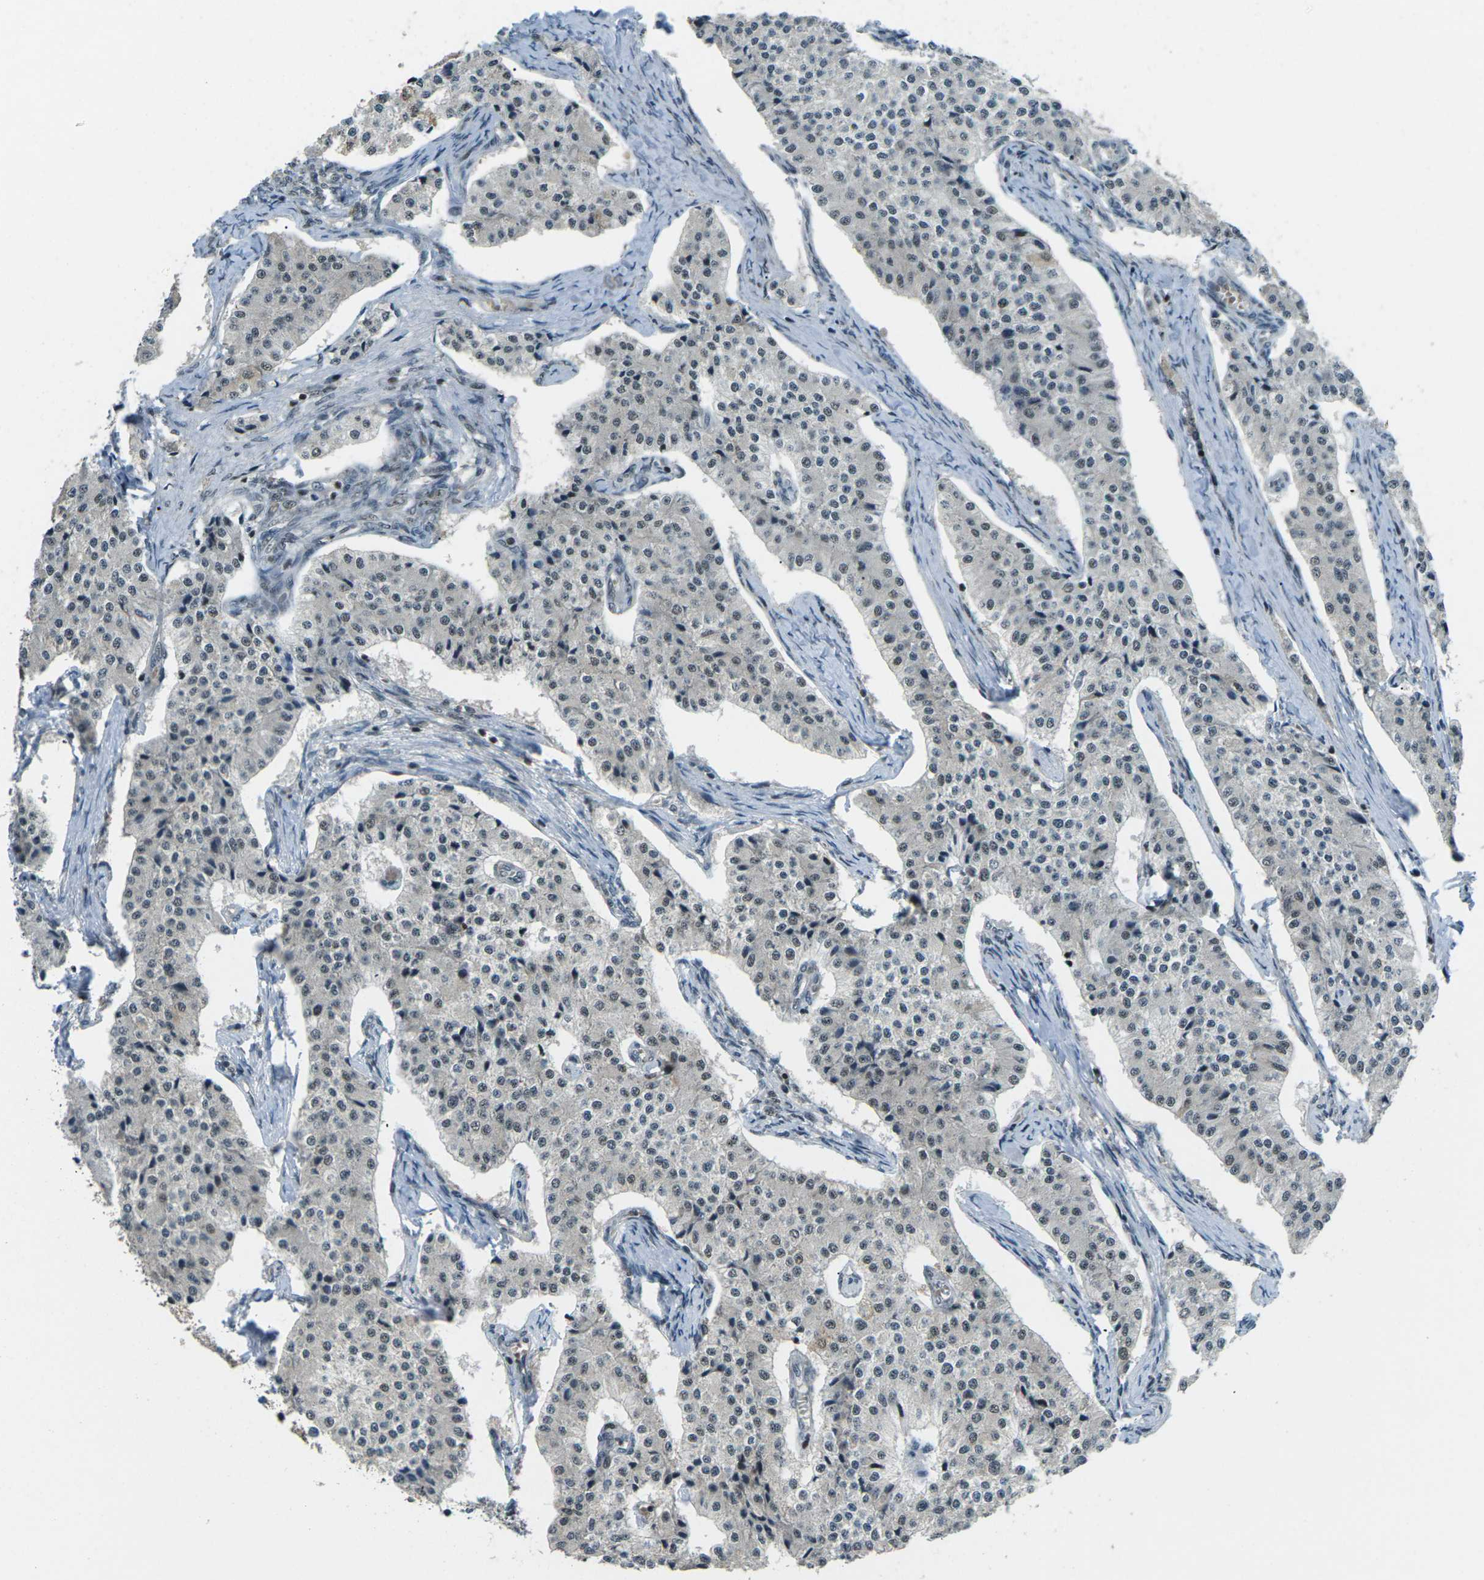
{"staining": {"intensity": "moderate", "quantity": ">75%", "location": "nuclear"}, "tissue": "carcinoid", "cell_type": "Tumor cells", "image_type": "cancer", "snomed": [{"axis": "morphology", "description": "Carcinoid, malignant, NOS"}, {"axis": "topography", "description": "Colon"}], "caption": "There is medium levels of moderate nuclear positivity in tumor cells of carcinoid (malignant), as demonstrated by immunohistochemical staining (brown color).", "gene": "UBE2S", "patient": {"sex": "female", "age": 52}}